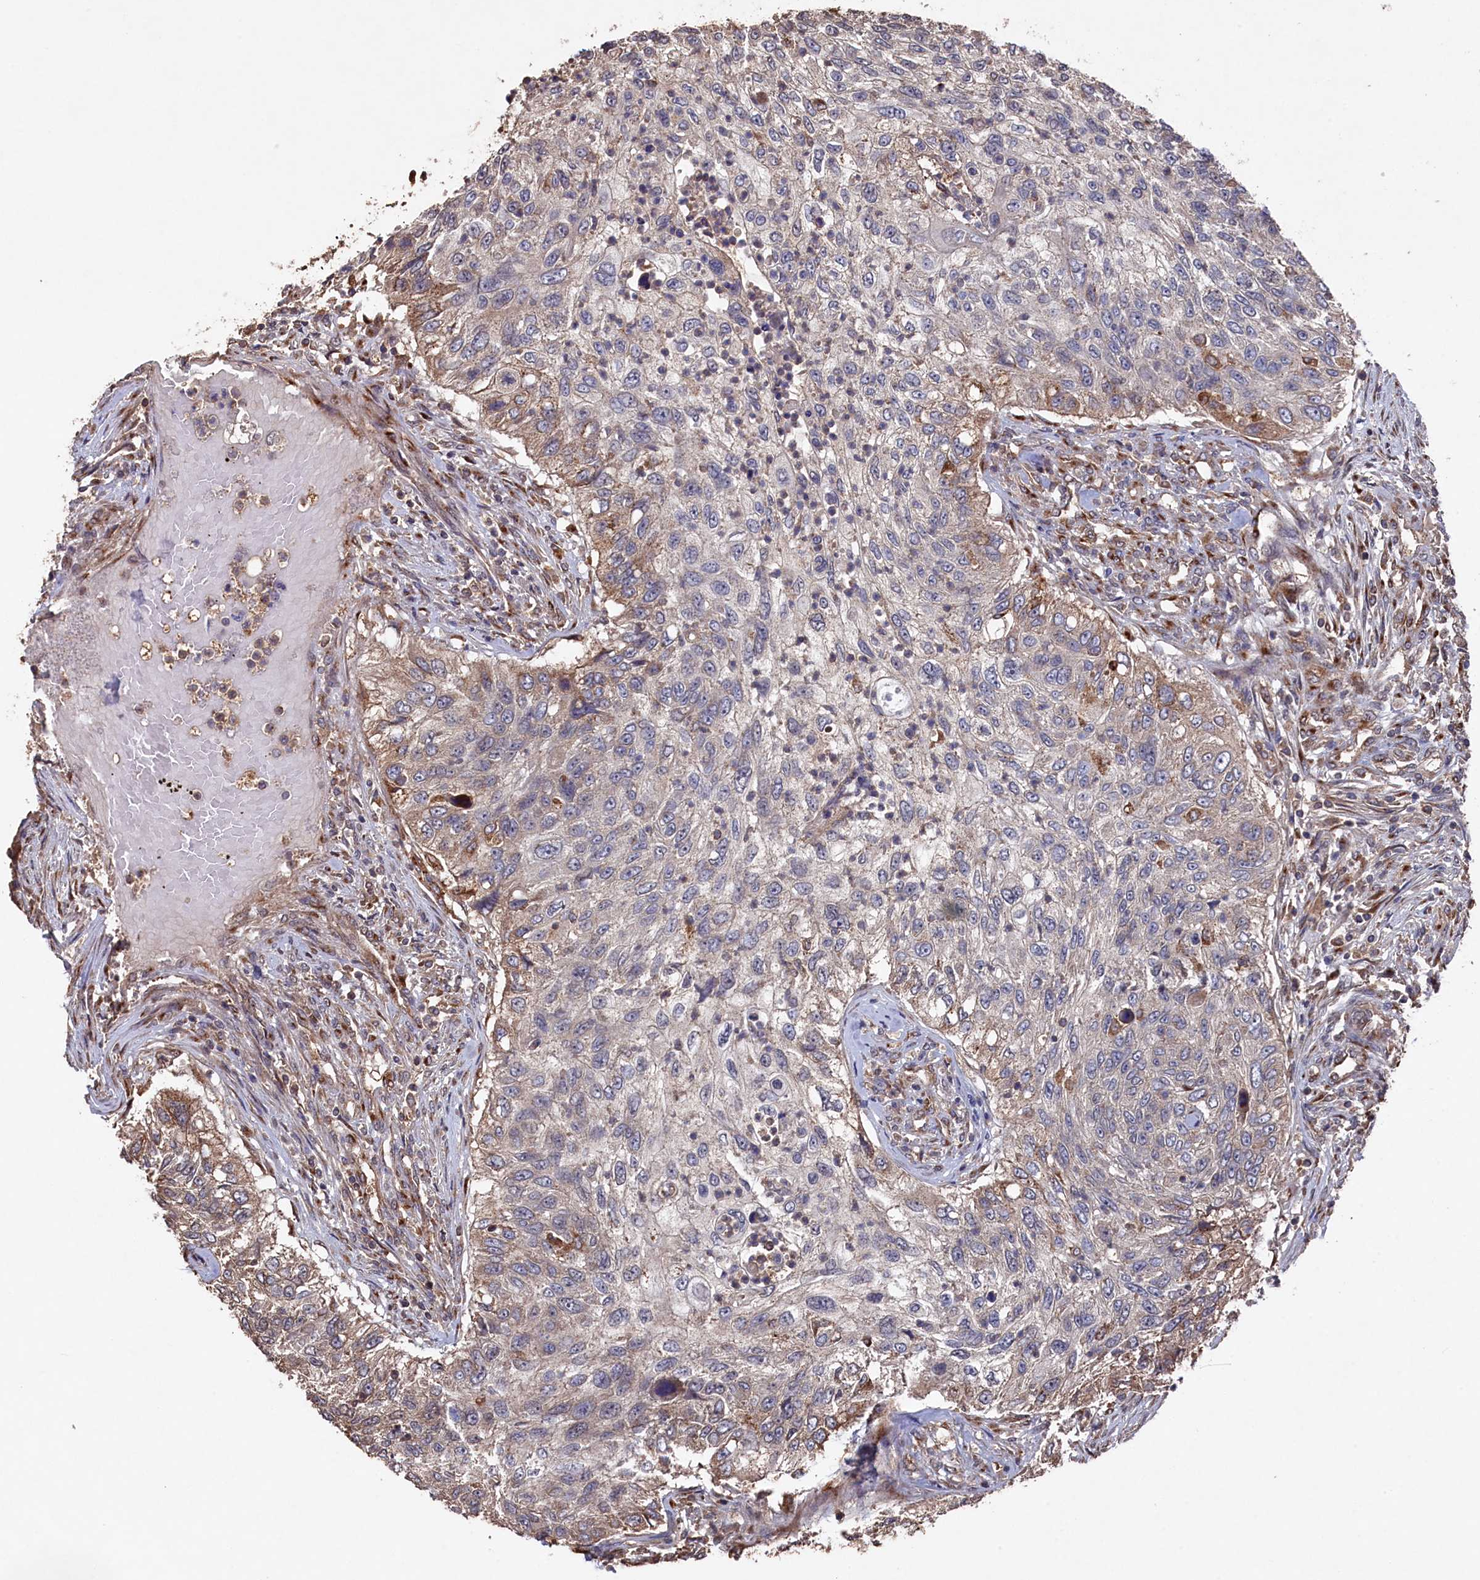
{"staining": {"intensity": "moderate", "quantity": "<25%", "location": "cytoplasmic/membranous"}, "tissue": "urothelial cancer", "cell_type": "Tumor cells", "image_type": "cancer", "snomed": [{"axis": "morphology", "description": "Urothelial carcinoma, High grade"}, {"axis": "topography", "description": "Urinary bladder"}], "caption": "There is low levels of moderate cytoplasmic/membranous positivity in tumor cells of urothelial cancer, as demonstrated by immunohistochemical staining (brown color).", "gene": "NAA60", "patient": {"sex": "female", "age": 60}}